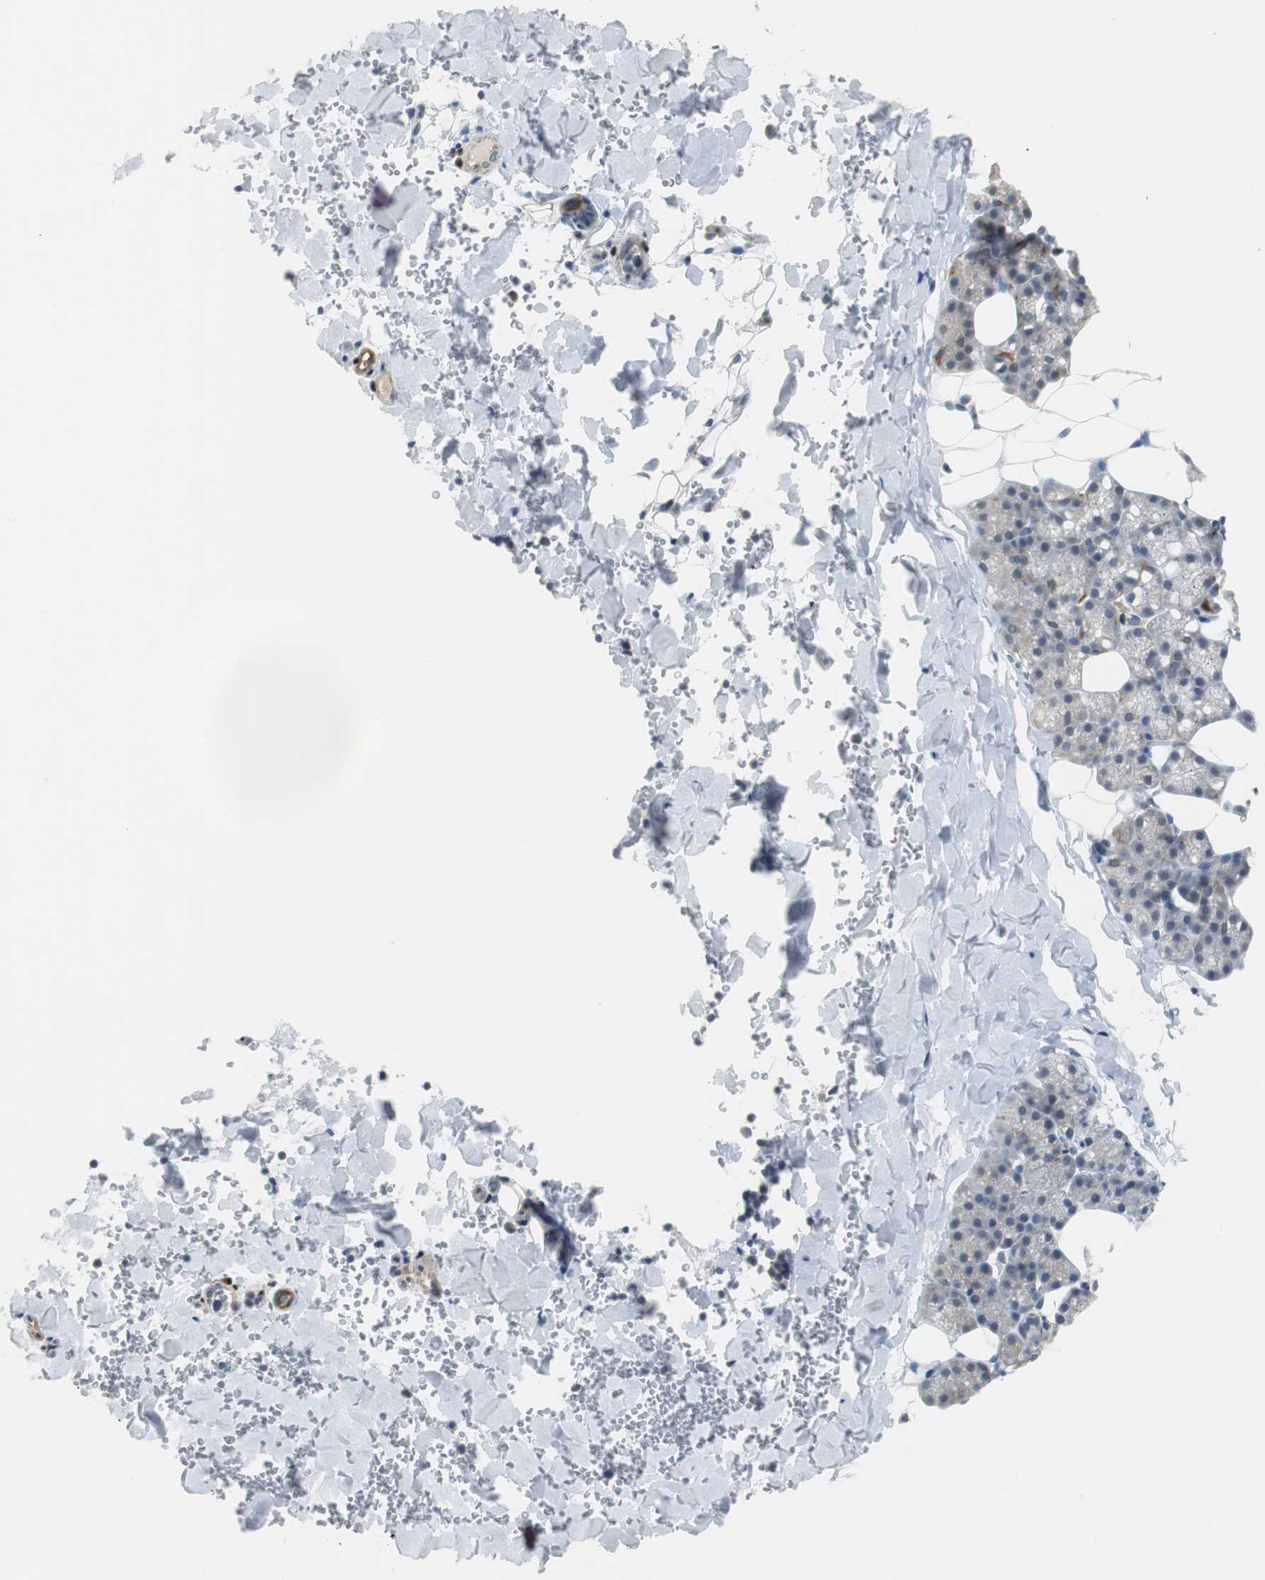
{"staining": {"intensity": "weak", "quantity": "<25%", "location": "nuclear"}, "tissue": "salivary gland", "cell_type": "Glandular cells", "image_type": "normal", "snomed": [{"axis": "morphology", "description": "Normal tissue, NOS"}, {"axis": "topography", "description": "Lymph node"}, {"axis": "topography", "description": "Salivary gland"}], "caption": "Immunohistochemistry (IHC) micrograph of benign salivary gland: salivary gland stained with DAB displays no significant protein staining in glandular cells.", "gene": "FHL2", "patient": {"sex": "male", "age": 8}}